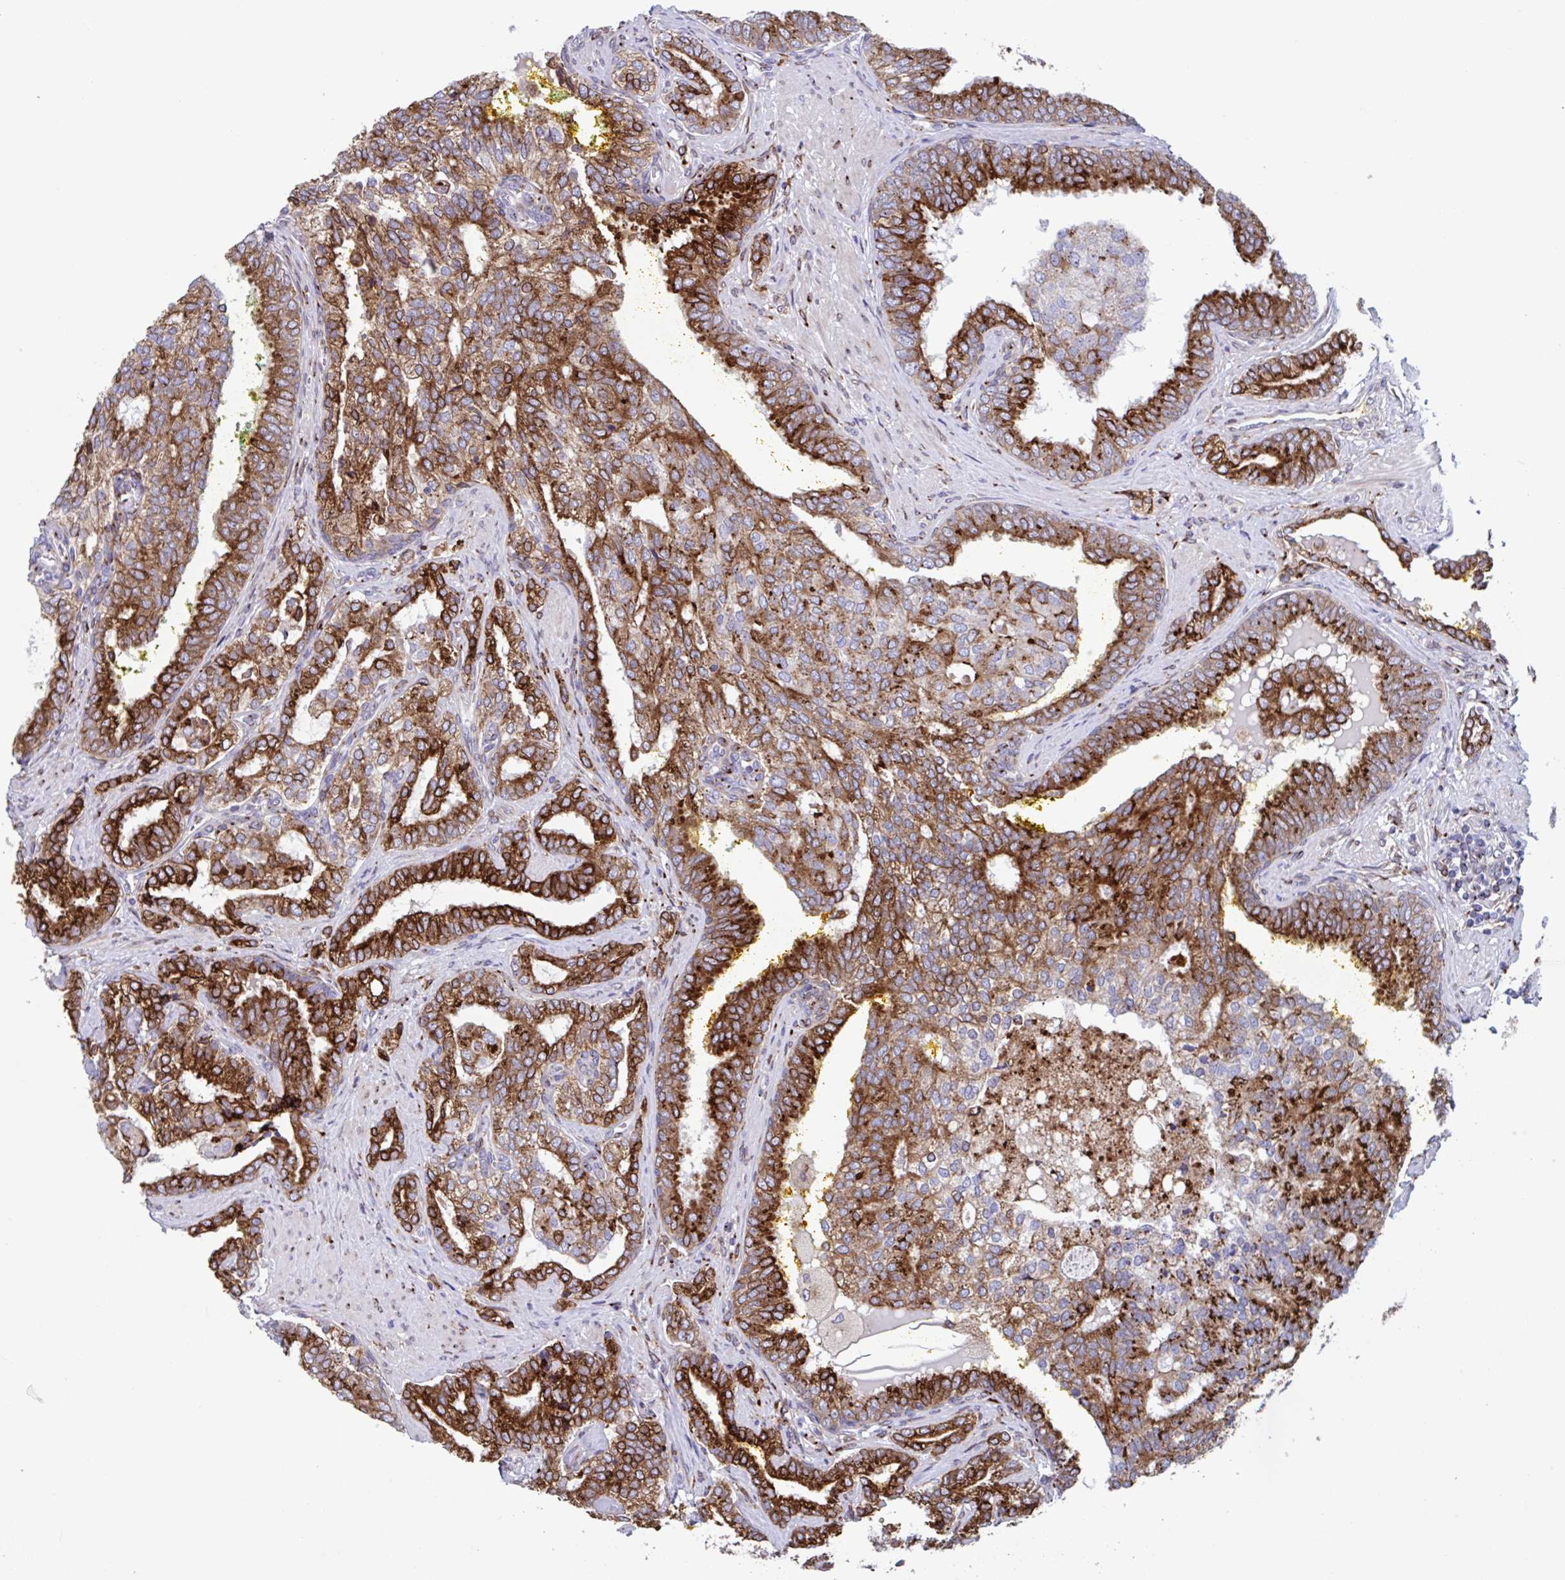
{"staining": {"intensity": "strong", "quantity": ">75%", "location": "cytoplasmic/membranous"}, "tissue": "prostate cancer", "cell_type": "Tumor cells", "image_type": "cancer", "snomed": [{"axis": "morphology", "description": "Adenocarcinoma, High grade"}, {"axis": "topography", "description": "Prostate"}], "caption": "About >75% of tumor cells in prostate cancer exhibit strong cytoplasmic/membranous protein expression as visualized by brown immunohistochemical staining.", "gene": "RFK", "patient": {"sex": "male", "age": 72}}